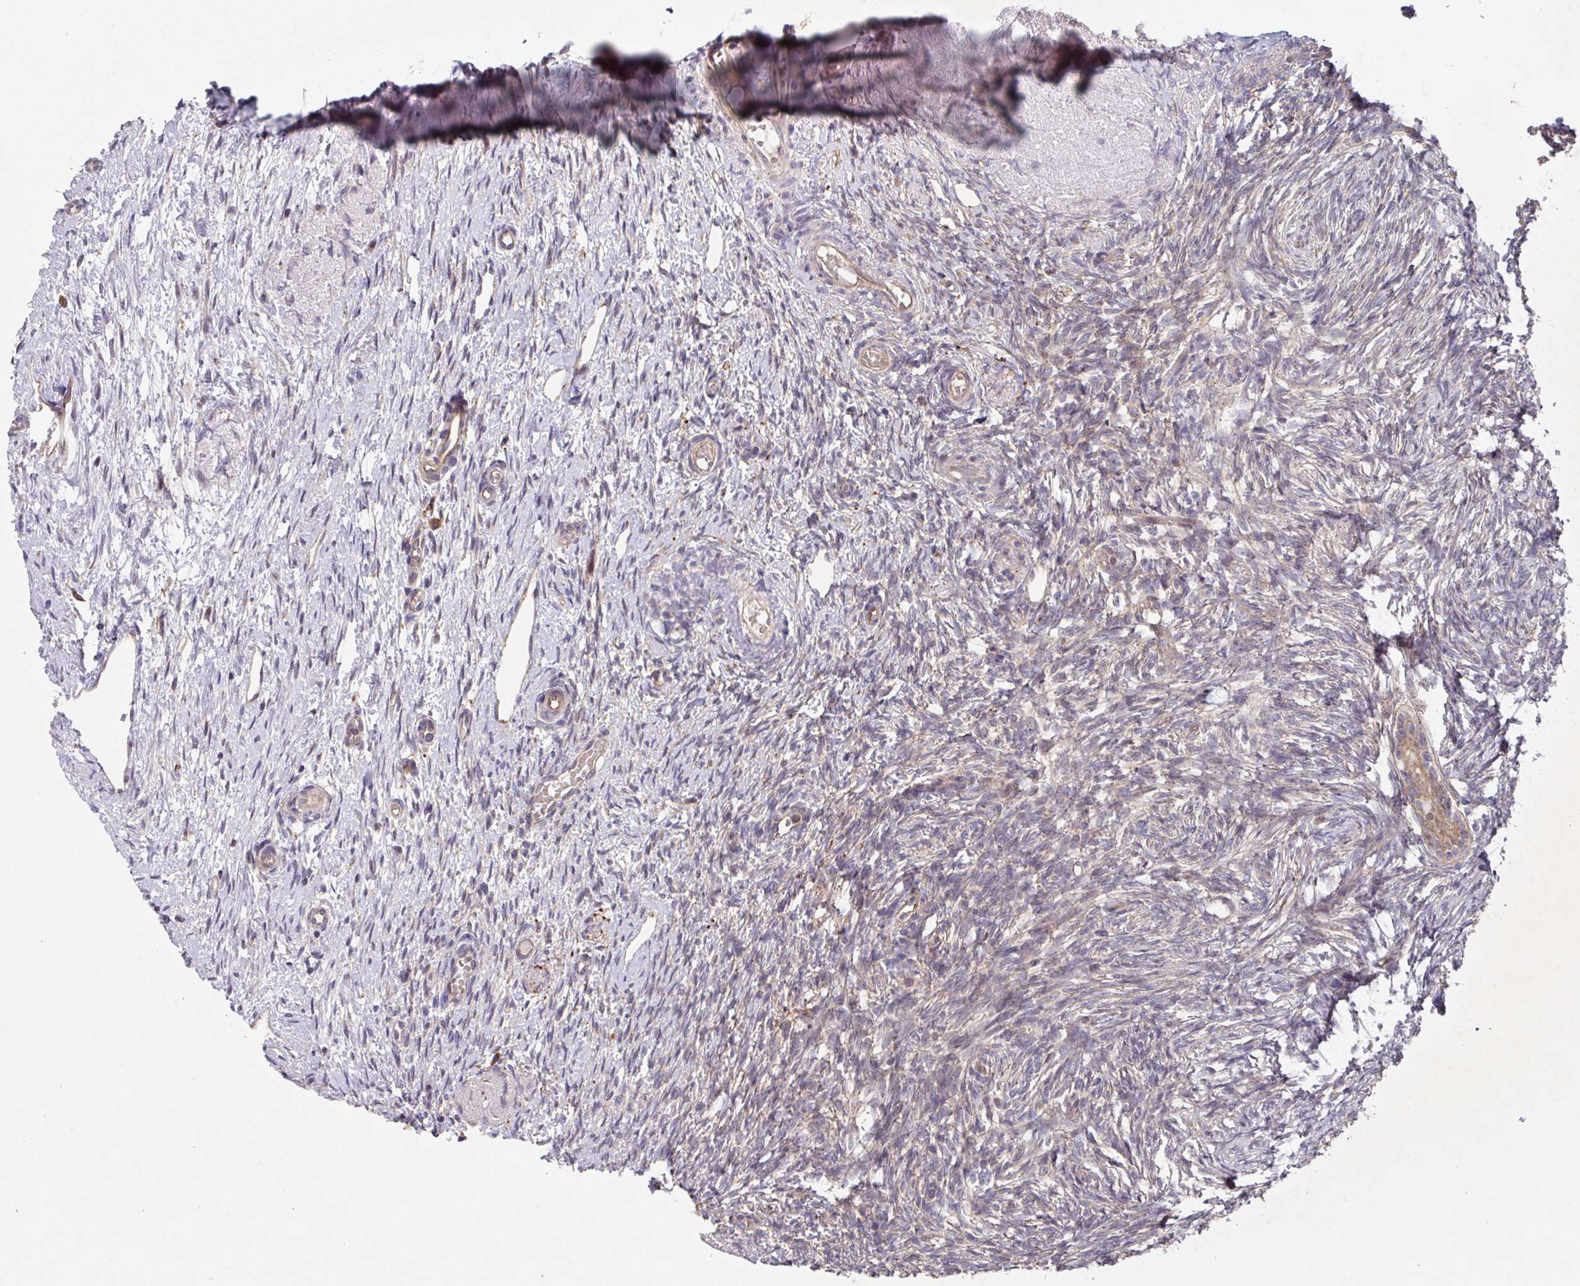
{"staining": {"intensity": "moderate", "quantity": ">75%", "location": "cytoplasmic/membranous"}, "tissue": "ovary", "cell_type": "Follicle cells", "image_type": "normal", "snomed": [{"axis": "morphology", "description": "Normal tissue, NOS"}, {"axis": "topography", "description": "Ovary"}], "caption": "Benign ovary was stained to show a protein in brown. There is medium levels of moderate cytoplasmic/membranous staining in approximately >75% of follicle cells. The protein of interest is shown in brown color, while the nuclei are stained blue.", "gene": "TRIM14", "patient": {"sex": "female", "age": 51}}